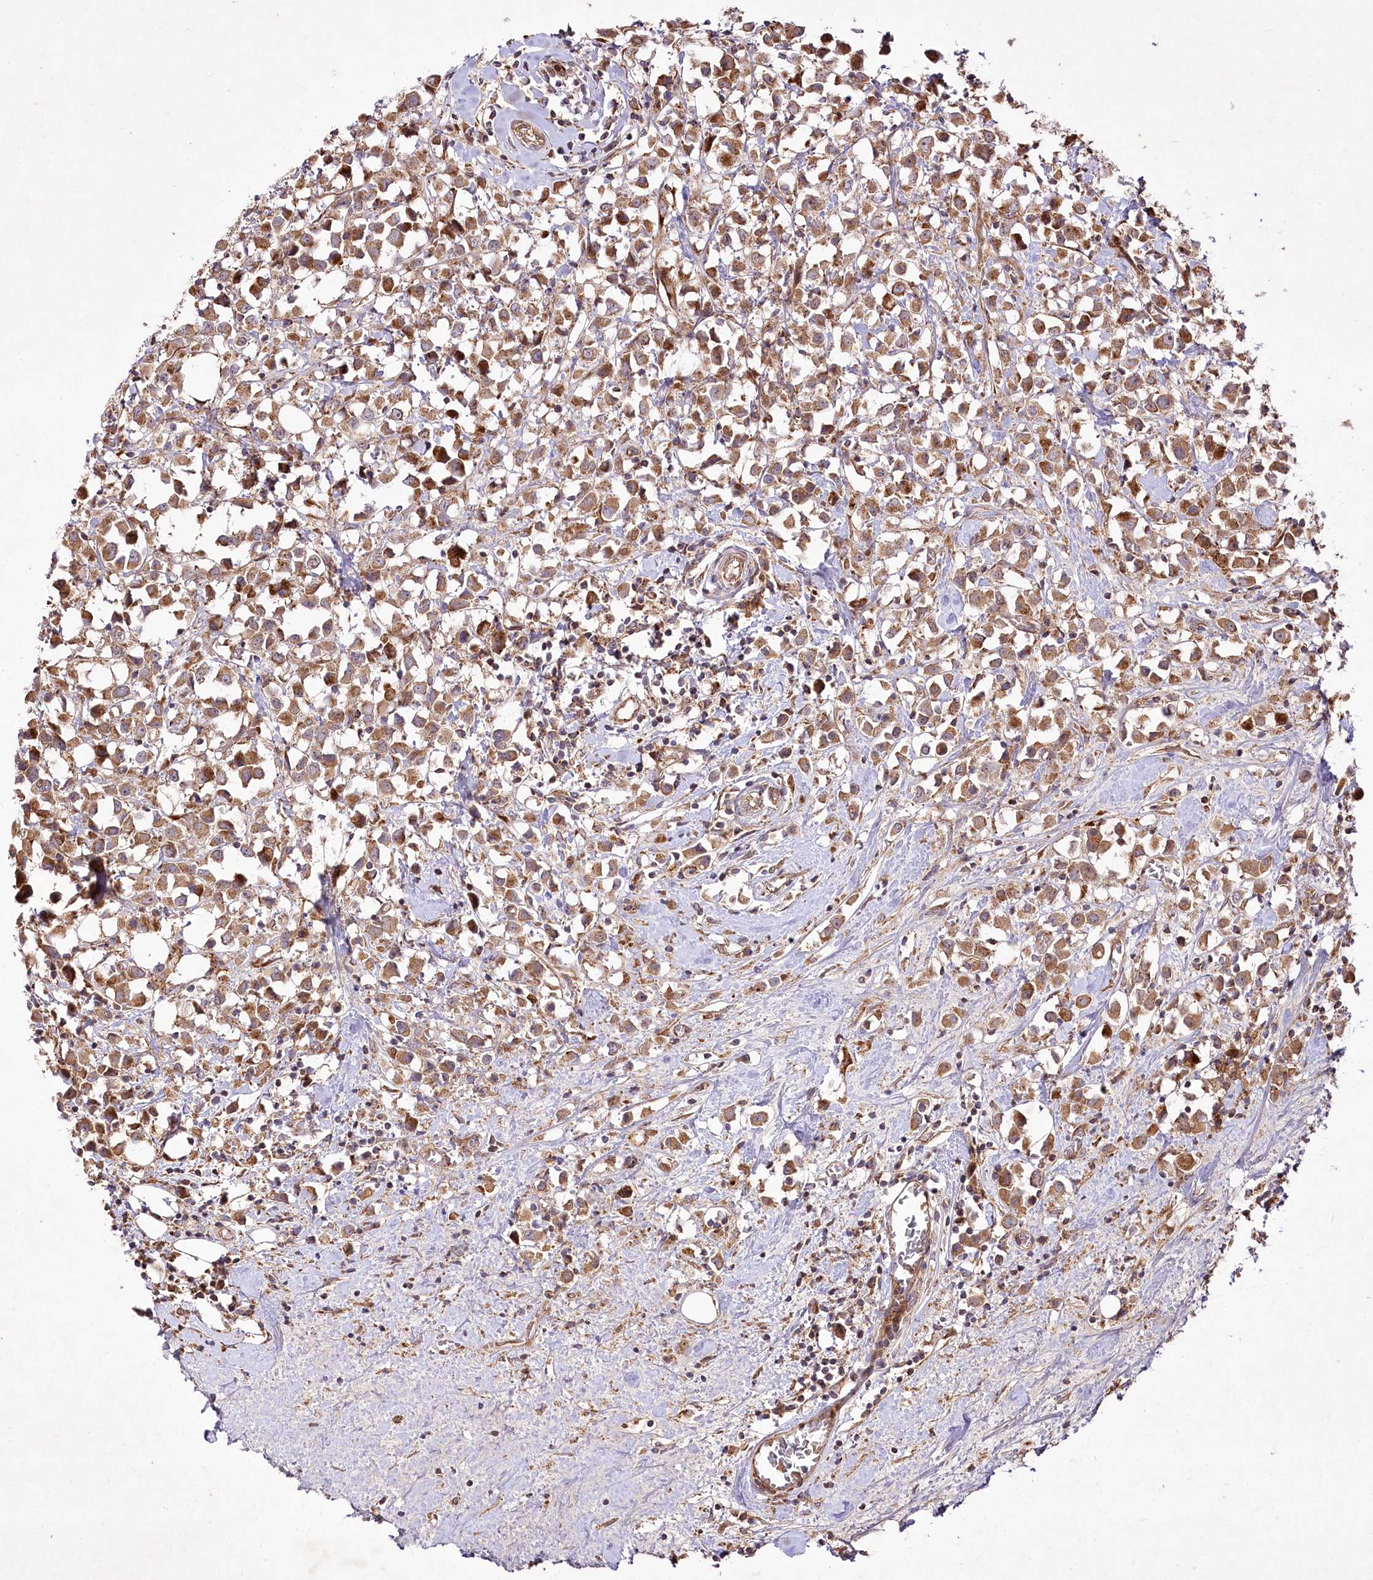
{"staining": {"intensity": "moderate", "quantity": ">75%", "location": "cytoplasmic/membranous"}, "tissue": "breast cancer", "cell_type": "Tumor cells", "image_type": "cancer", "snomed": [{"axis": "morphology", "description": "Duct carcinoma"}, {"axis": "topography", "description": "Breast"}], "caption": "Immunohistochemistry image of neoplastic tissue: breast intraductal carcinoma stained using immunohistochemistry demonstrates medium levels of moderate protein expression localized specifically in the cytoplasmic/membranous of tumor cells, appearing as a cytoplasmic/membranous brown color.", "gene": "PSTK", "patient": {"sex": "female", "age": 61}}